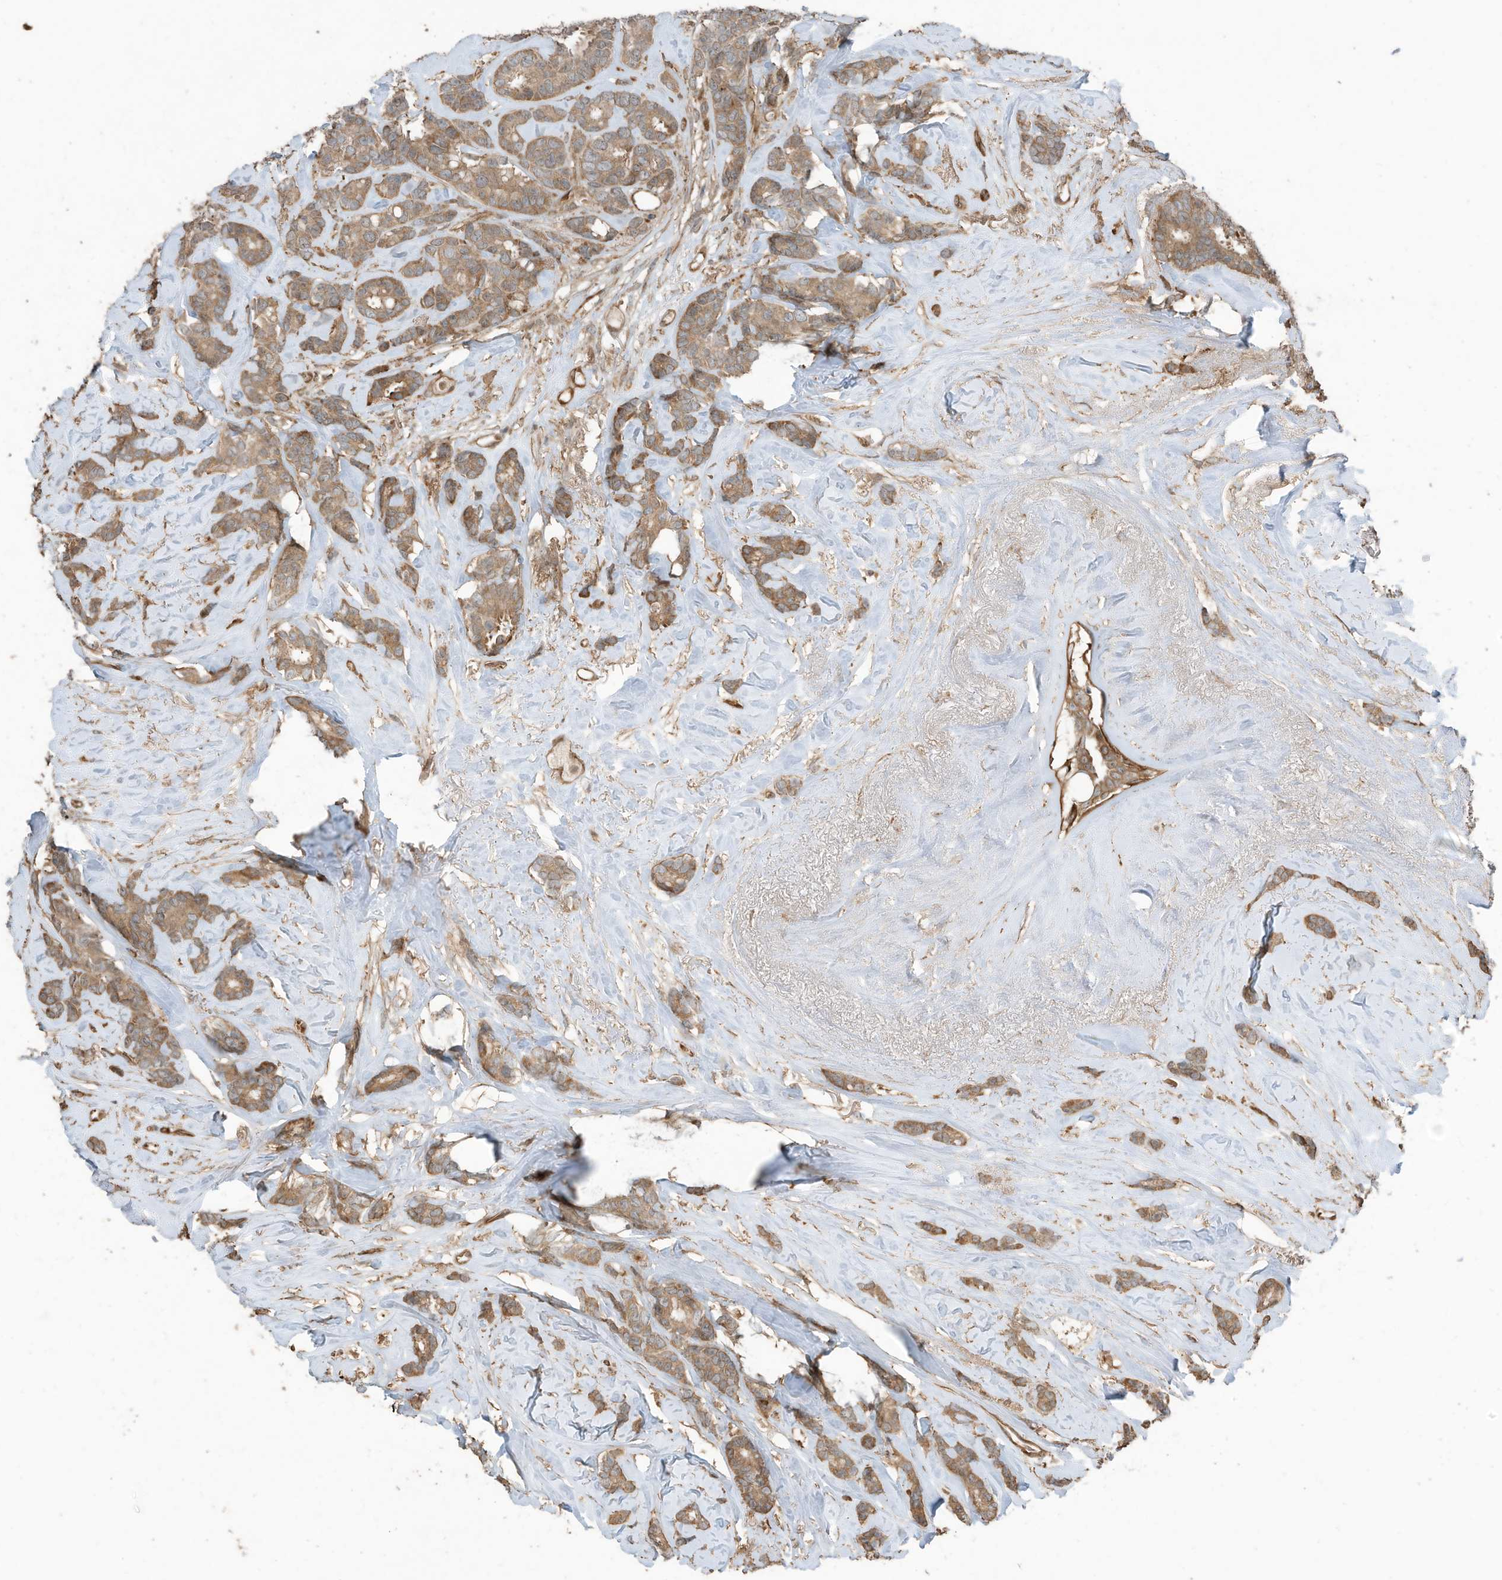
{"staining": {"intensity": "moderate", "quantity": ">75%", "location": "cytoplasmic/membranous"}, "tissue": "breast cancer", "cell_type": "Tumor cells", "image_type": "cancer", "snomed": [{"axis": "morphology", "description": "Duct carcinoma"}, {"axis": "topography", "description": "Breast"}], "caption": "DAB immunohistochemical staining of human breast cancer (infiltrating ductal carcinoma) displays moderate cytoplasmic/membranous protein positivity in approximately >75% of tumor cells.", "gene": "ZNF653", "patient": {"sex": "female", "age": 87}}